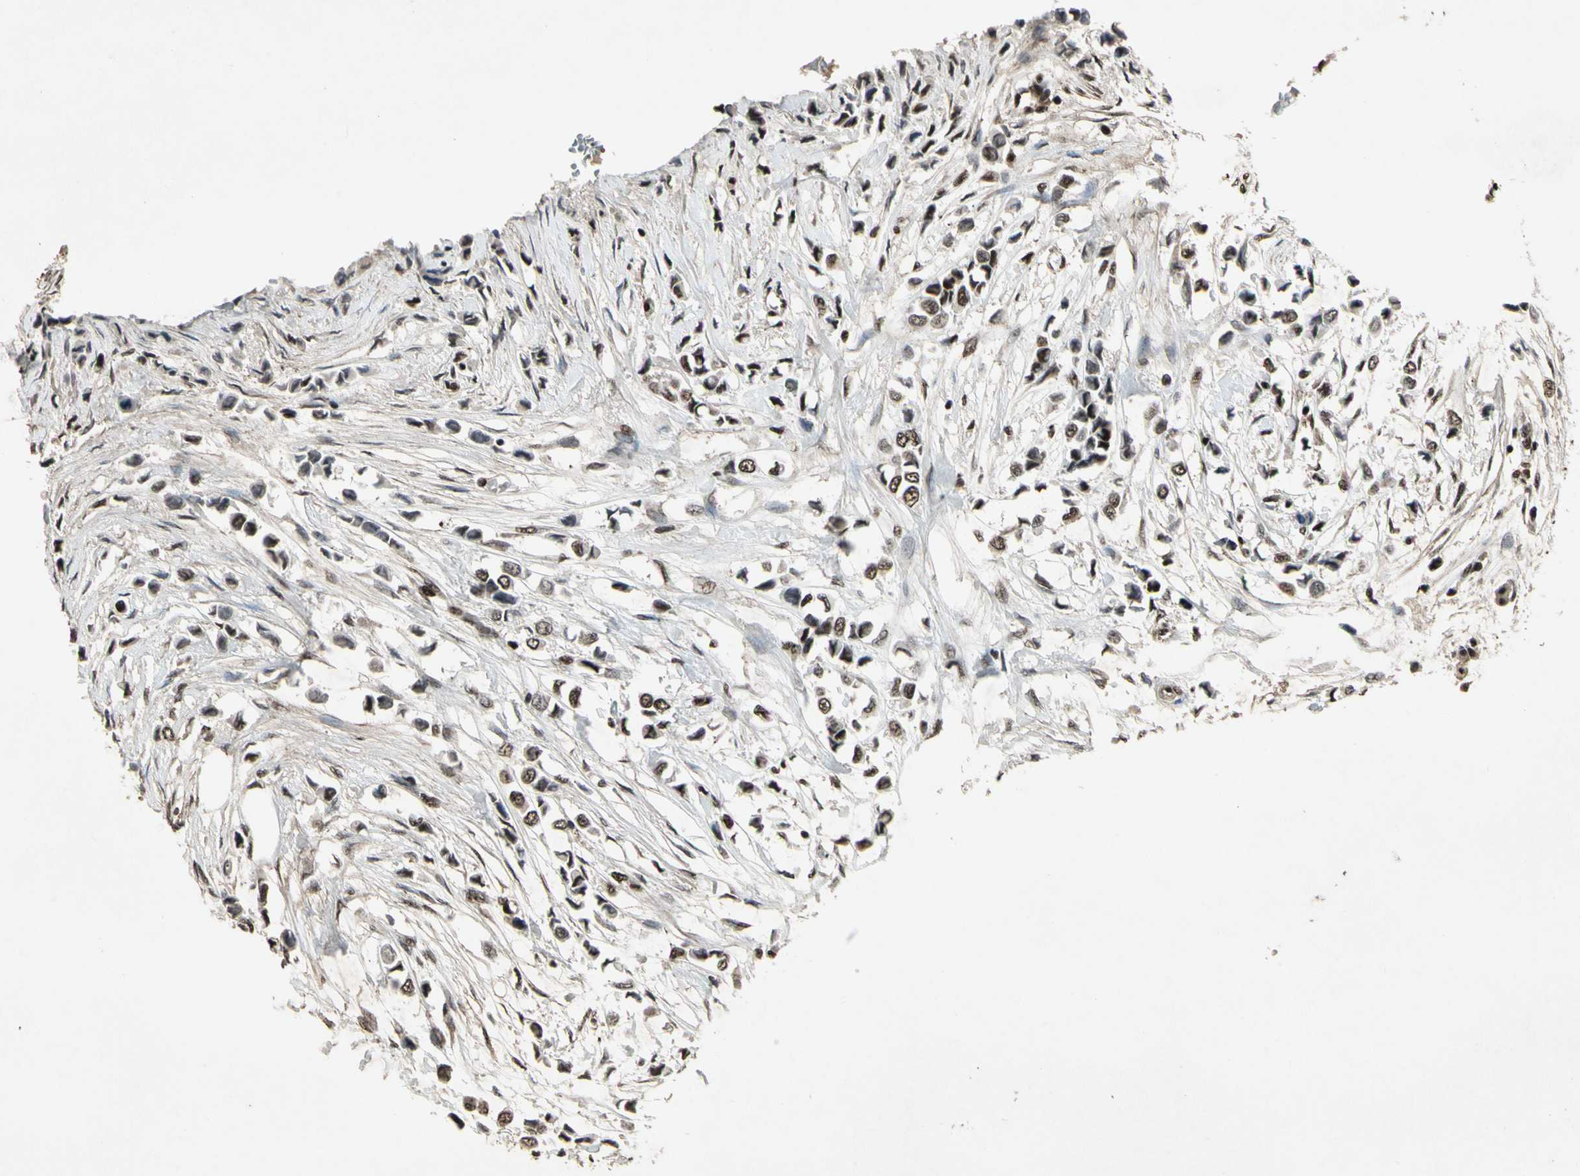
{"staining": {"intensity": "strong", "quantity": ">75%", "location": "nuclear"}, "tissue": "breast cancer", "cell_type": "Tumor cells", "image_type": "cancer", "snomed": [{"axis": "morphology", "description": "Lobular carcinoma"}, {"axis": "topography", "description": "Breast"}], "caption": "Tumor cells demonstrate high levels of strong nuclear expression in approximately >75% of cells in lobular carcinoma (breast).", "gene": "TBX2", "patient": {"sex": "female", "age": 51}}